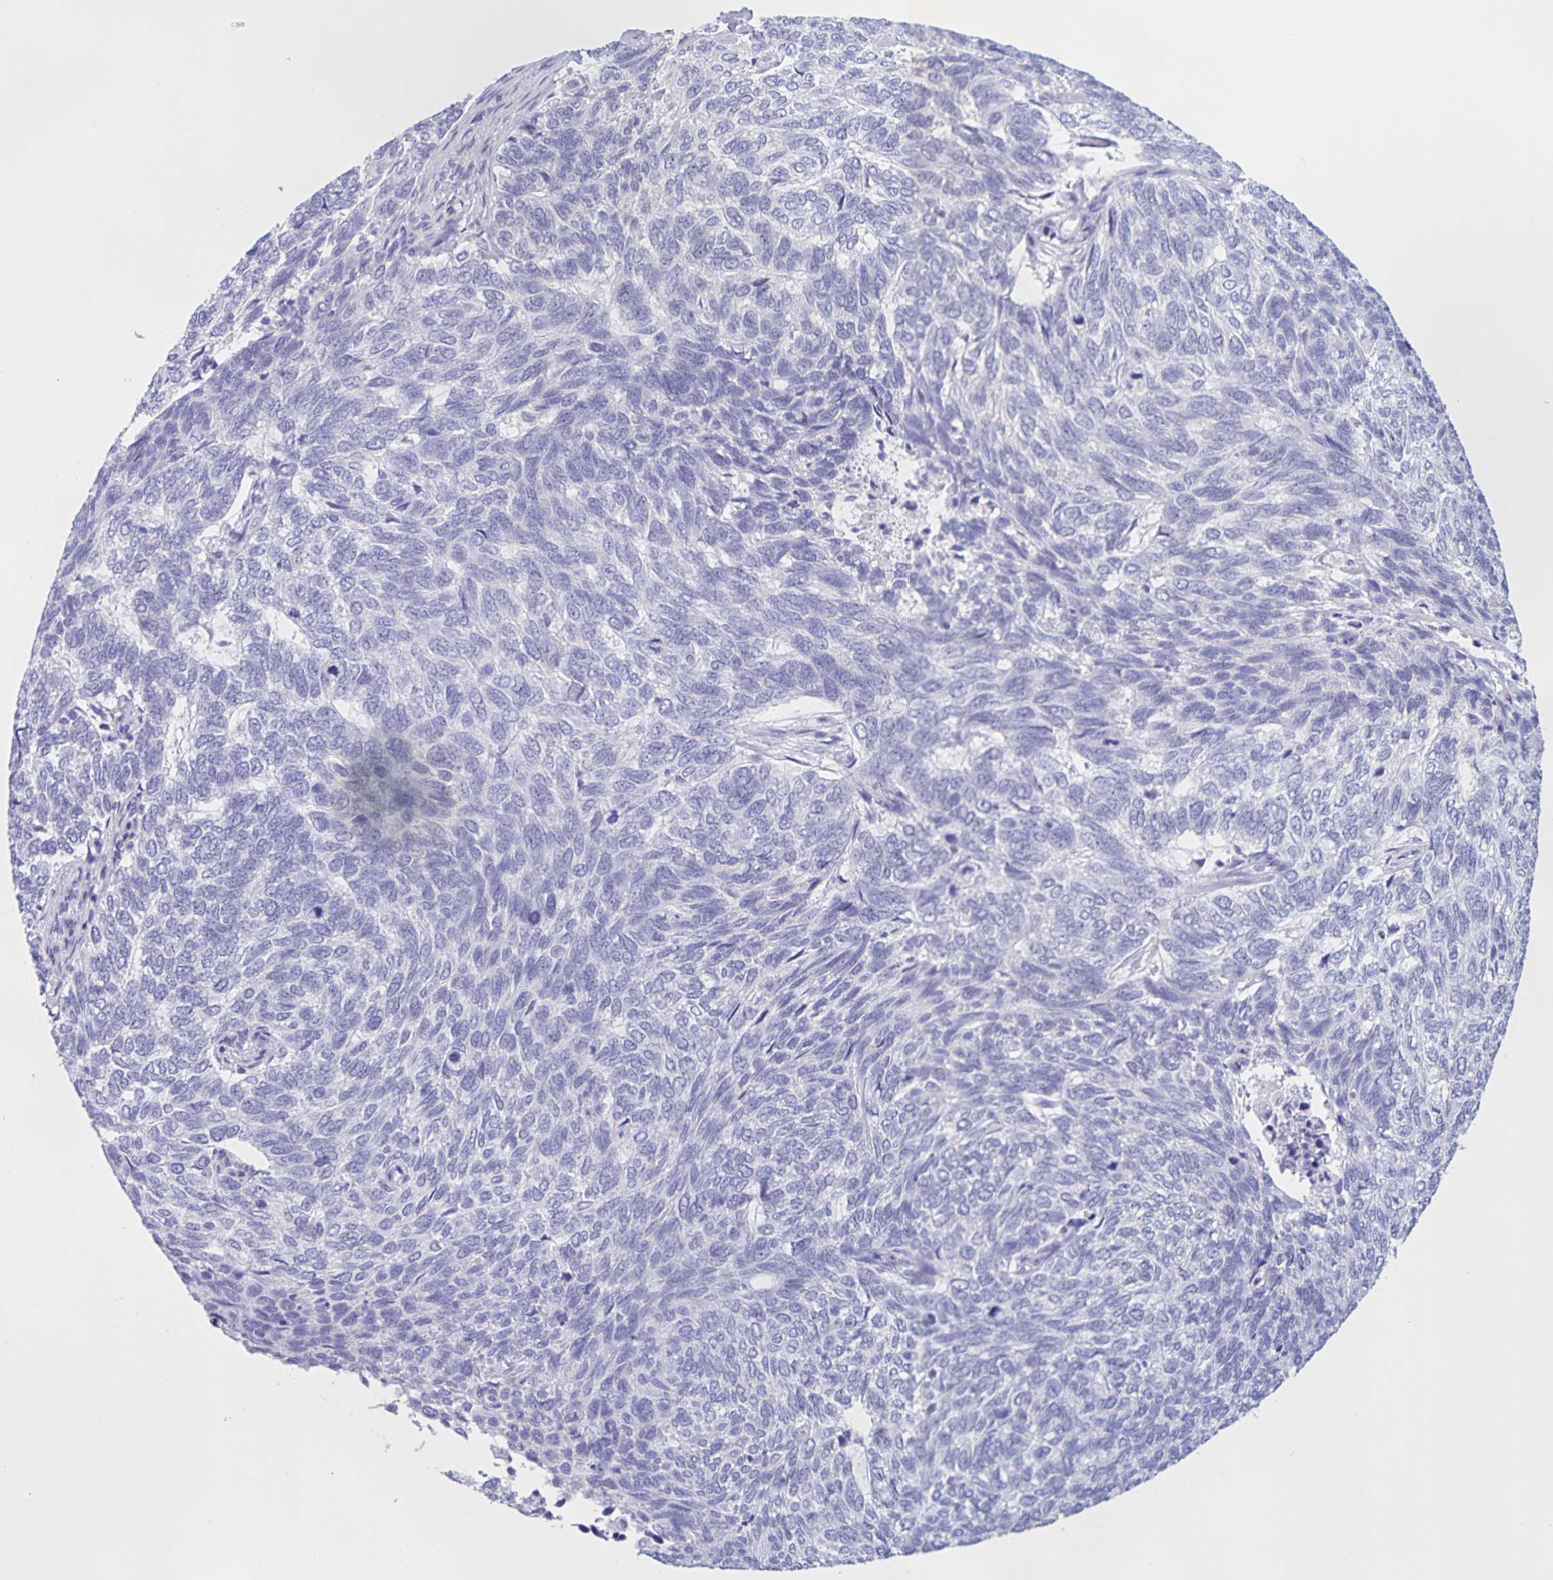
{"staining": {"intensity": "negative", "quantity": "none", "location": "none"}, "tissue": "skin cancer", "cell_type": "Tumor cells", "image_type": "cancer", "snomed": [{"axis": "morphology", "description": "Basal cell carcinoma"}, {"axis": "topography", "description": "Skin"}], "caption": "Tumor cells show no significant protein staining in basal cell carcinoma (skin). (DAB immunohistochemistry, high magnification).", "gene": "CATSPER4", "patient": {"sex": "female", "age": 65}}